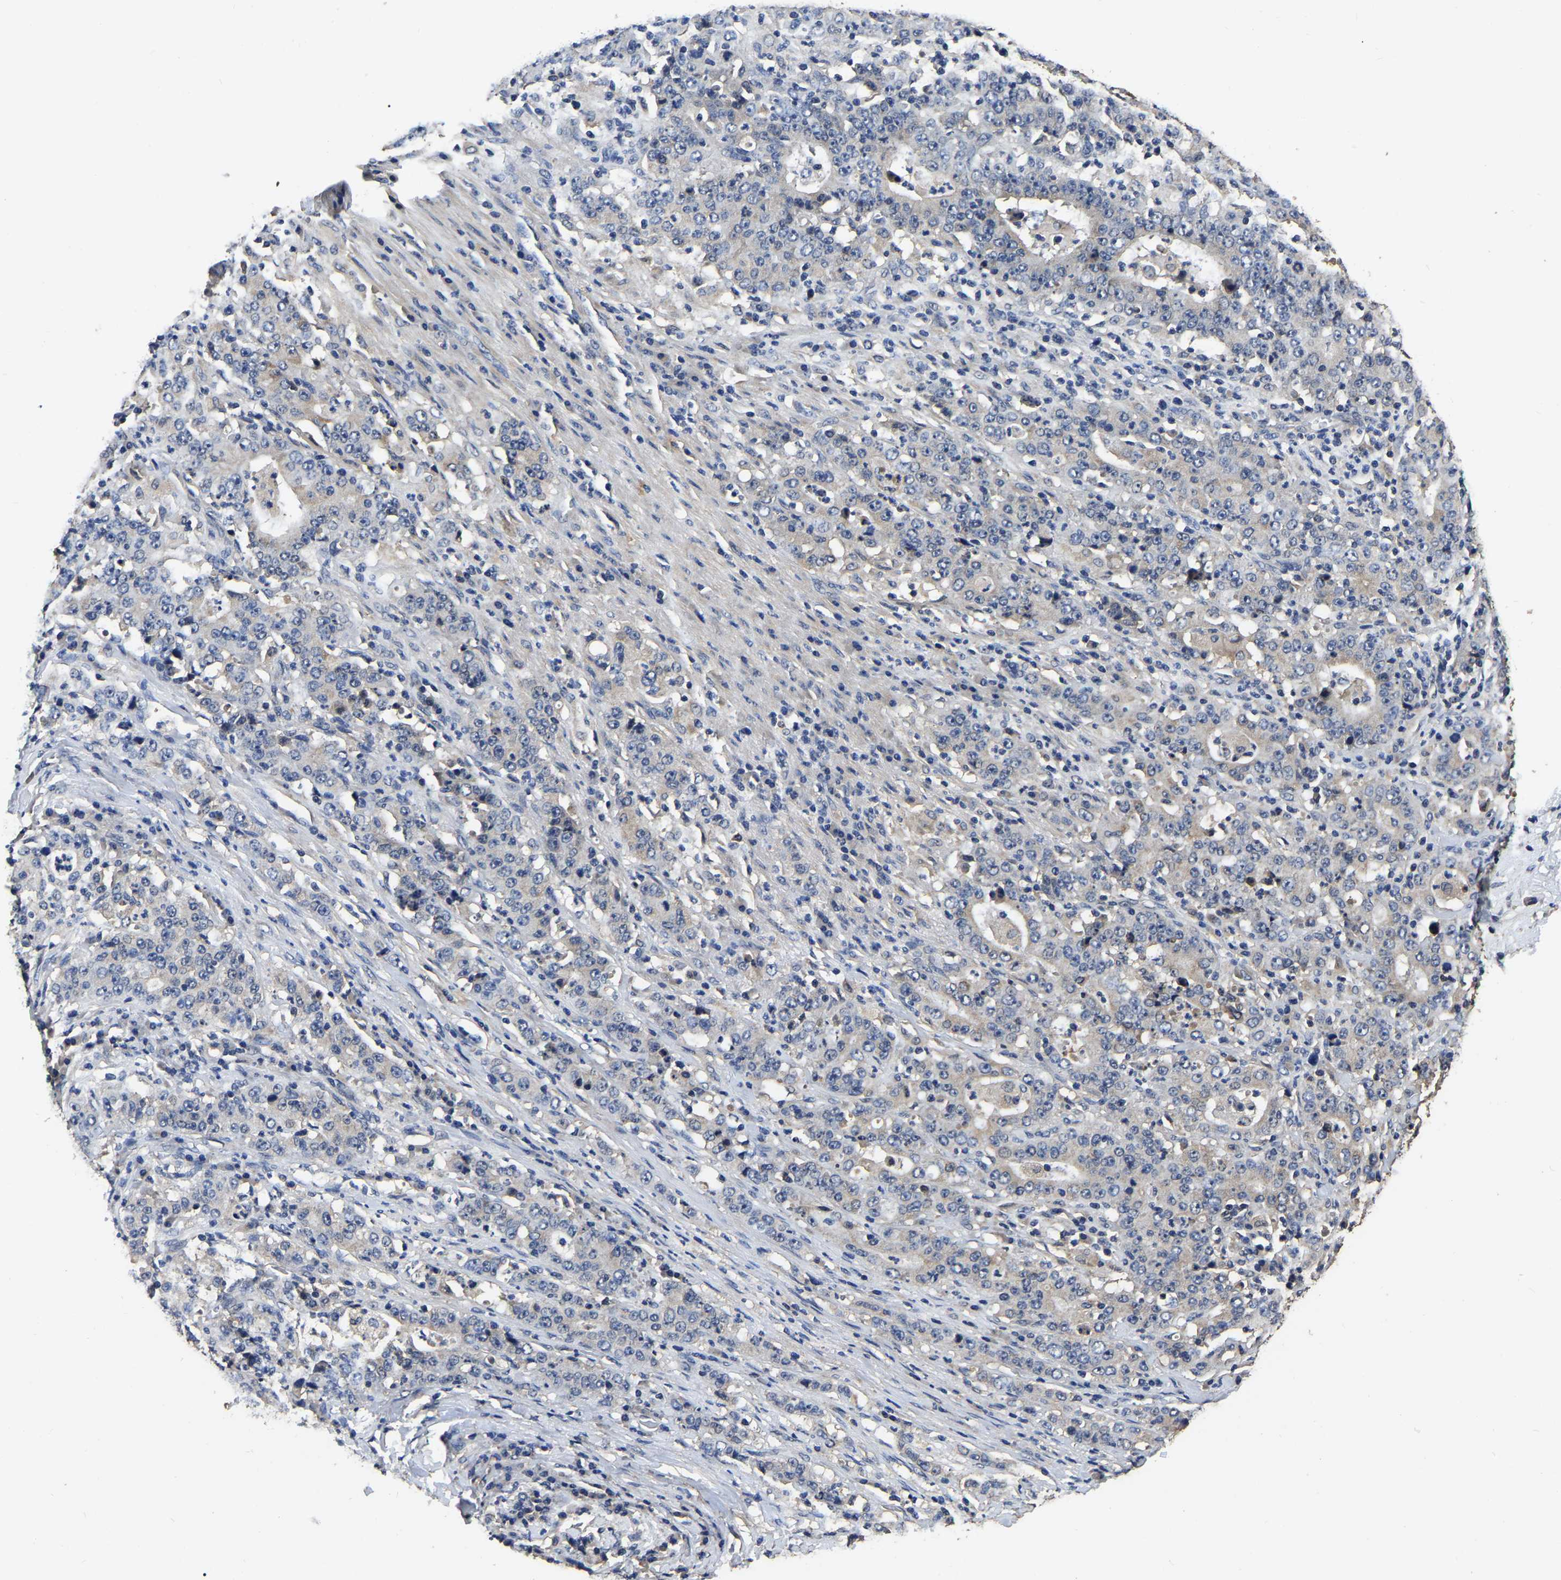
{"staining": {"intensity": "negative", "quantity": "none", "location": "none"}, "tissue": "stomach cancer", "cell_type": "Tumor cells", "image_type": "cancer", "snomed": [{"axis": "morphology", "description": "Normal tissue, NOS"}, {"axis": "morphology", "description": "Adenocarcinoma, NOS"}, {"axis": "topography", "description": "Stomach, upper"}, {"axis": "topography", "description": "Stomach"}], "caption": "Image shows no significant protein positivity in tumor cells of stomach cancer (adenocarcinoma).", "gene": "STK32C", "patient": {"sex": "male", "age": 59}}